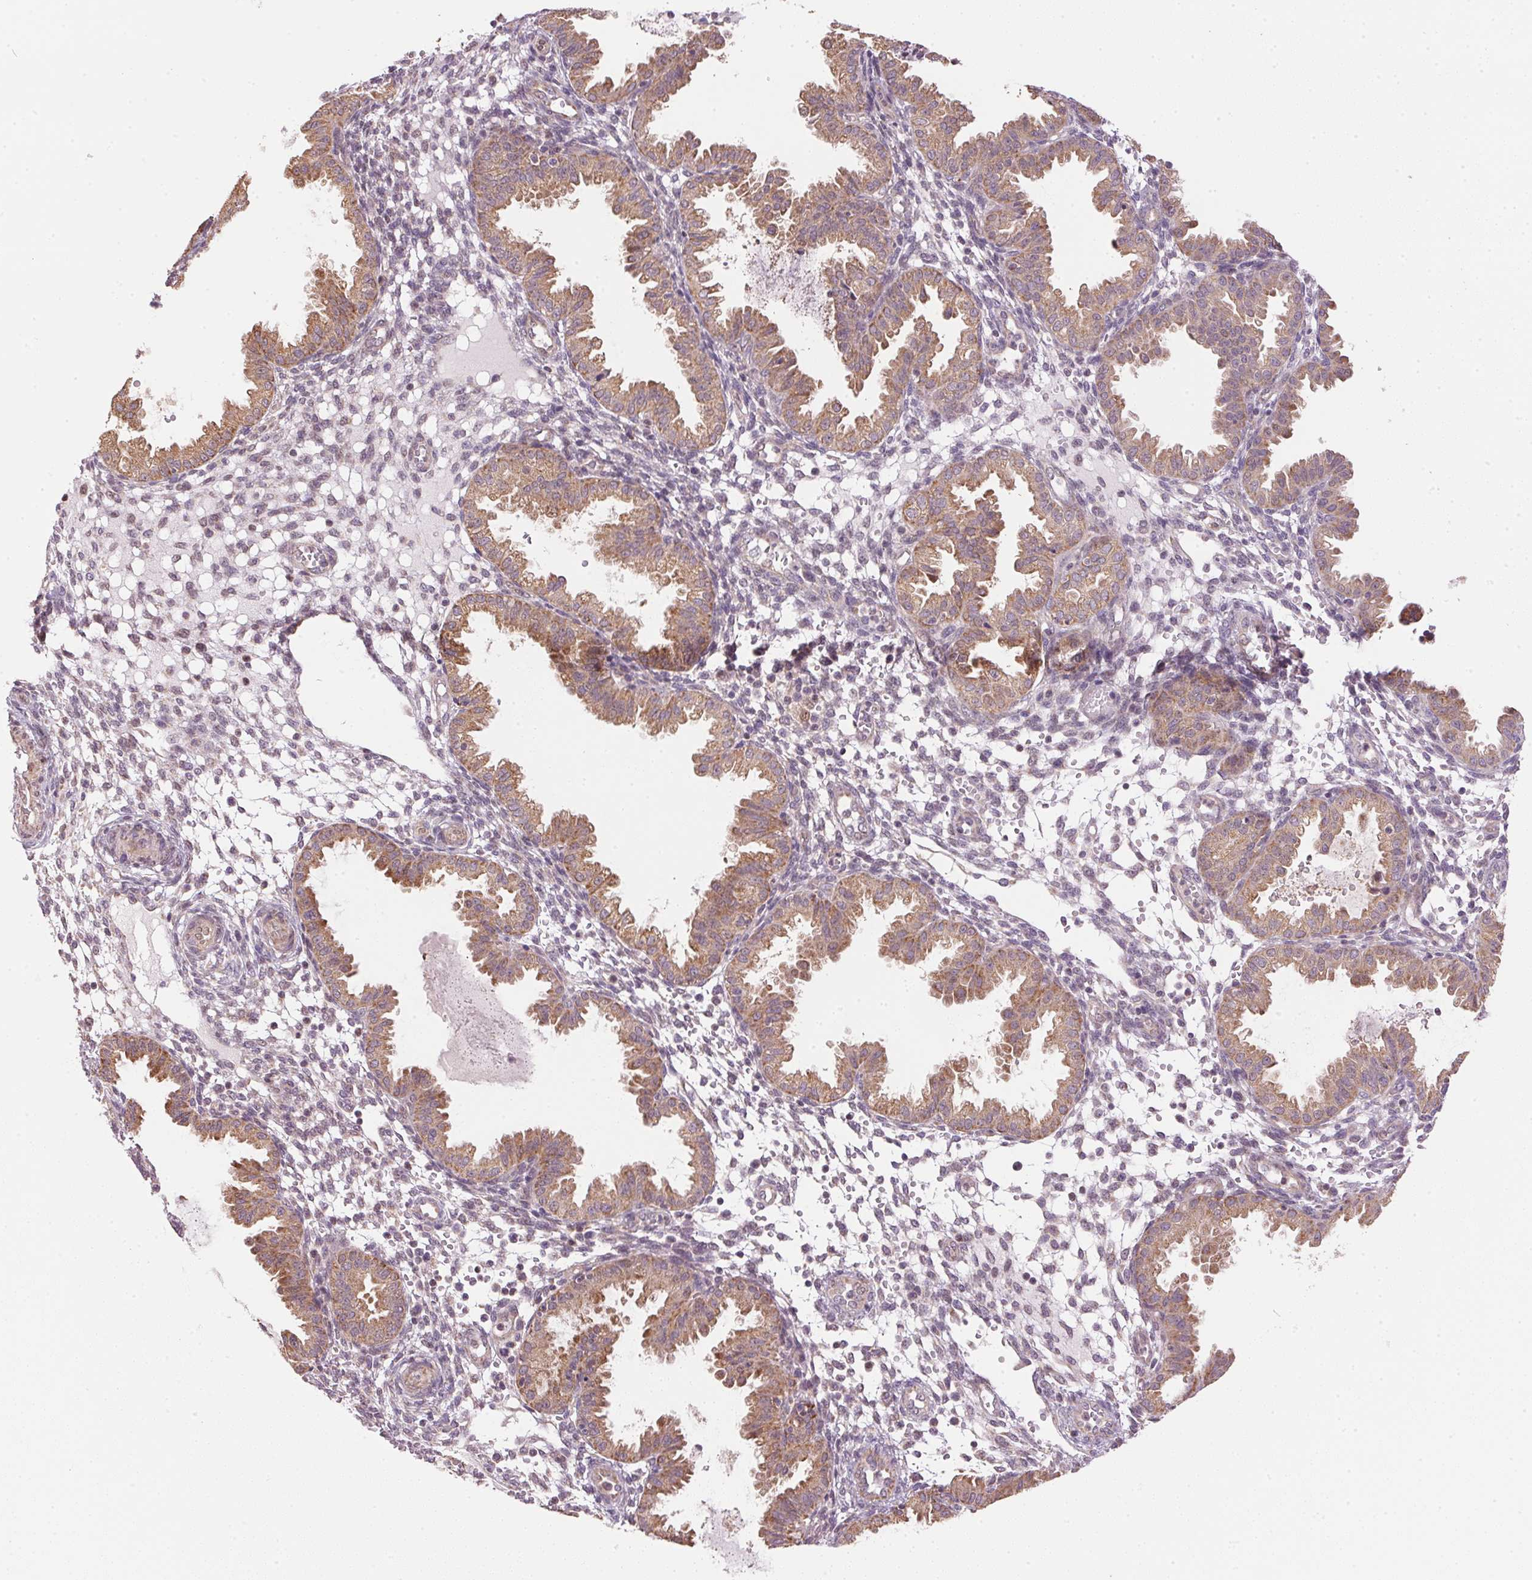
{"staining": {"intensity": "negative", "quantity": "none", "location": "none"}, "tissue": "endometrium", "cell_type": "Cells in endometrial stroma", "image_type": "normal", "snomed": [{"axis": "morphology", "description": "Normal tissue, NOS"}, {"axis": "topography", "description": "Endometrium"}], "caption": "Endometrium was stained to show a protein in brown. There is no significant staining in cells in endometrial stroma. The staining was performed using DAB to visualize the protein expression in brown, while the nuclei were stained in blue with hematoxylin (Magnification: 20x).", "gene": "SC5D", "patient": {"sex": "female", "age": 33}}